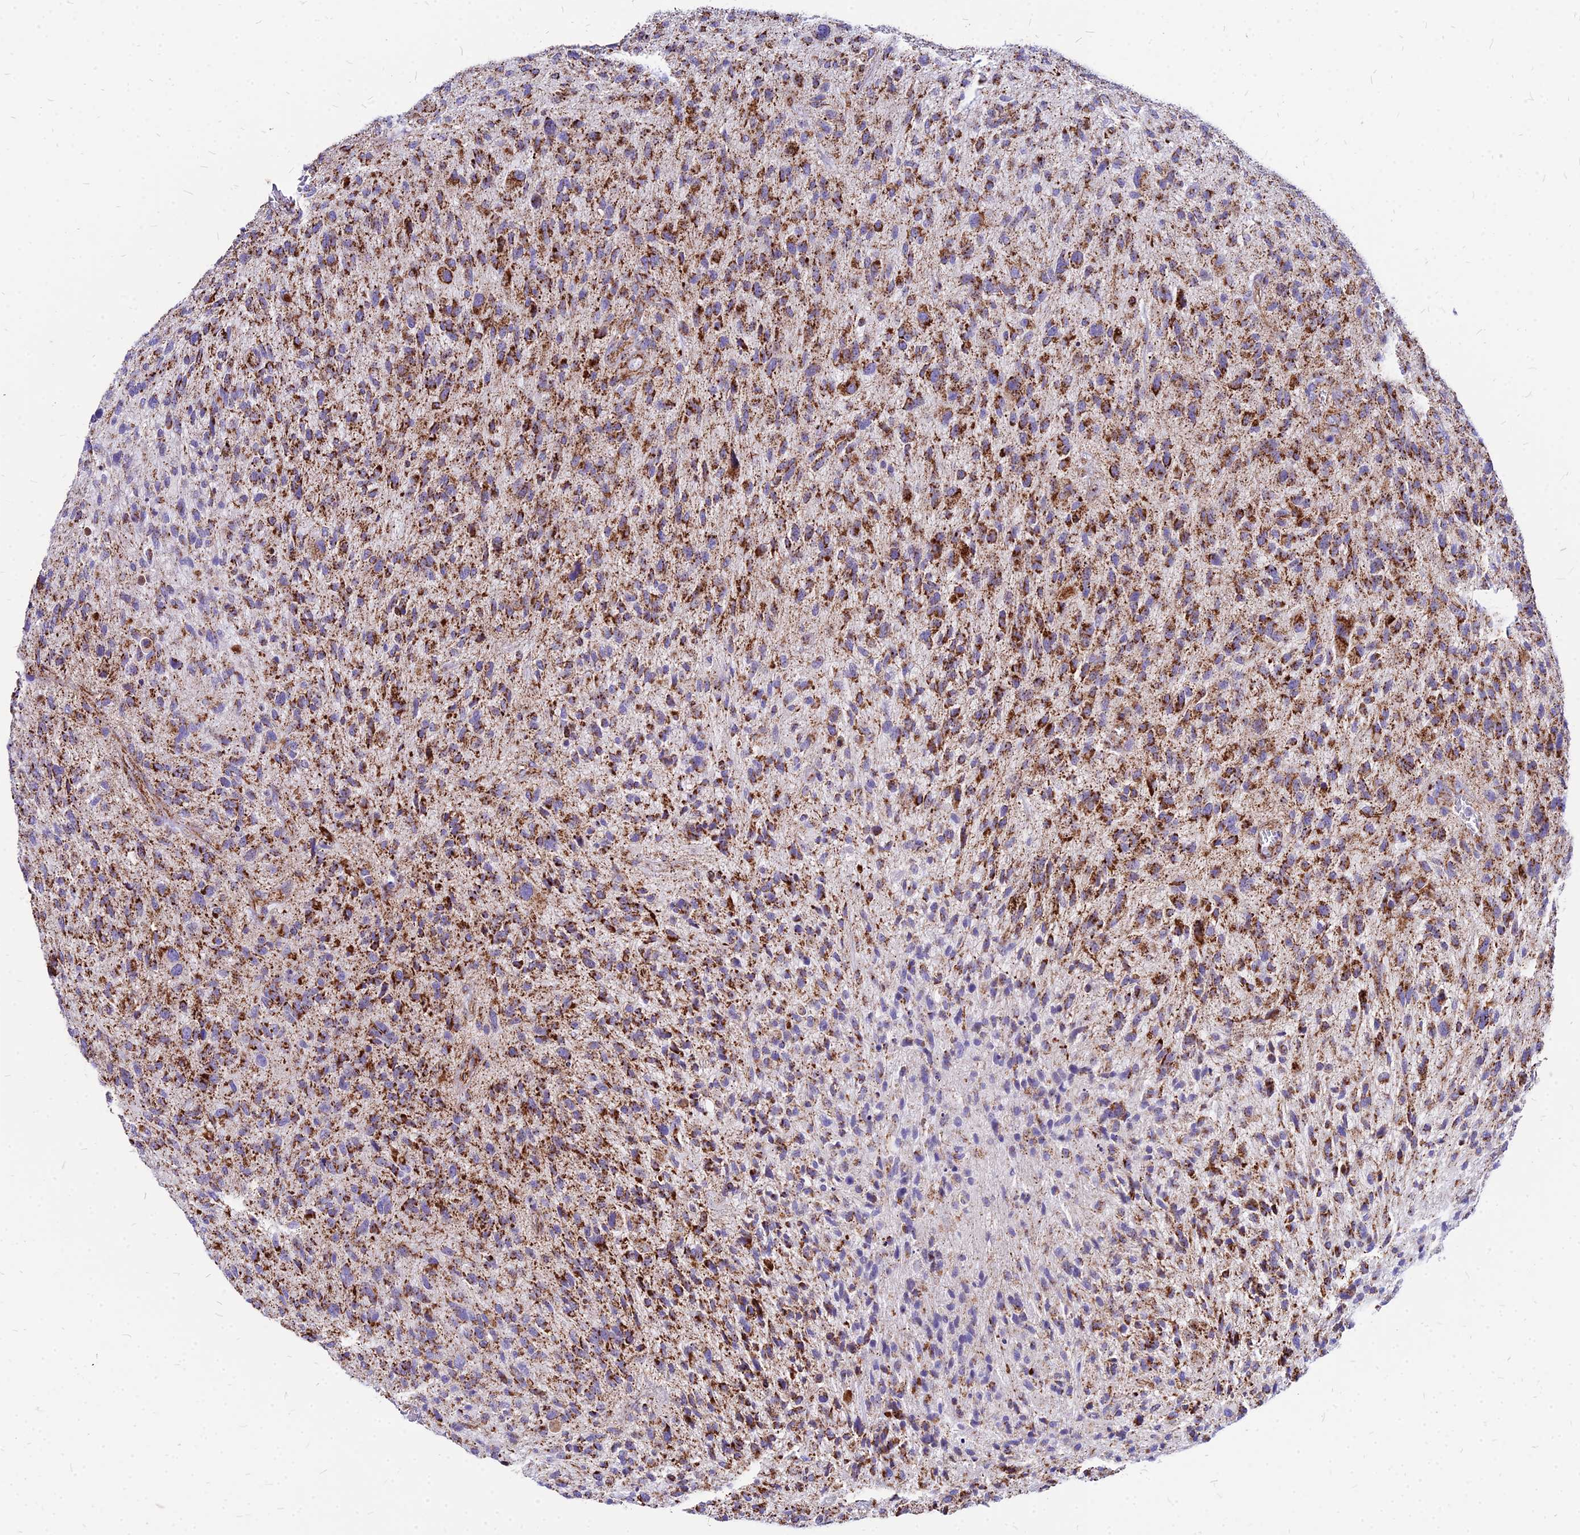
{"staining": {"intensity": "moderate", "quantity": ">75%", "location": "cytoplasmic/membranous"}, "tissue": "glioma", "cell_type": "Tumor cells", "image_type": "cancer", "snomed": [{"axis": "morphology", "description": "Glioma, malignant, High grade"}, {"axis": "topography", "description": "Brain"}], "caption": "Protein staining of high-grade glioma (malignant) tissue displays moderate cytoplasmic/membranous positivity in about >75% of tumor cells. The protein of interest is stained brown, and the nuclei are stained in blue (DAB (3,3'-diaminobenzidine) IHC with brightfield microscopy, high magnification).", "gene": "DLD", "patient": {"sex": "male", "age": 47}}